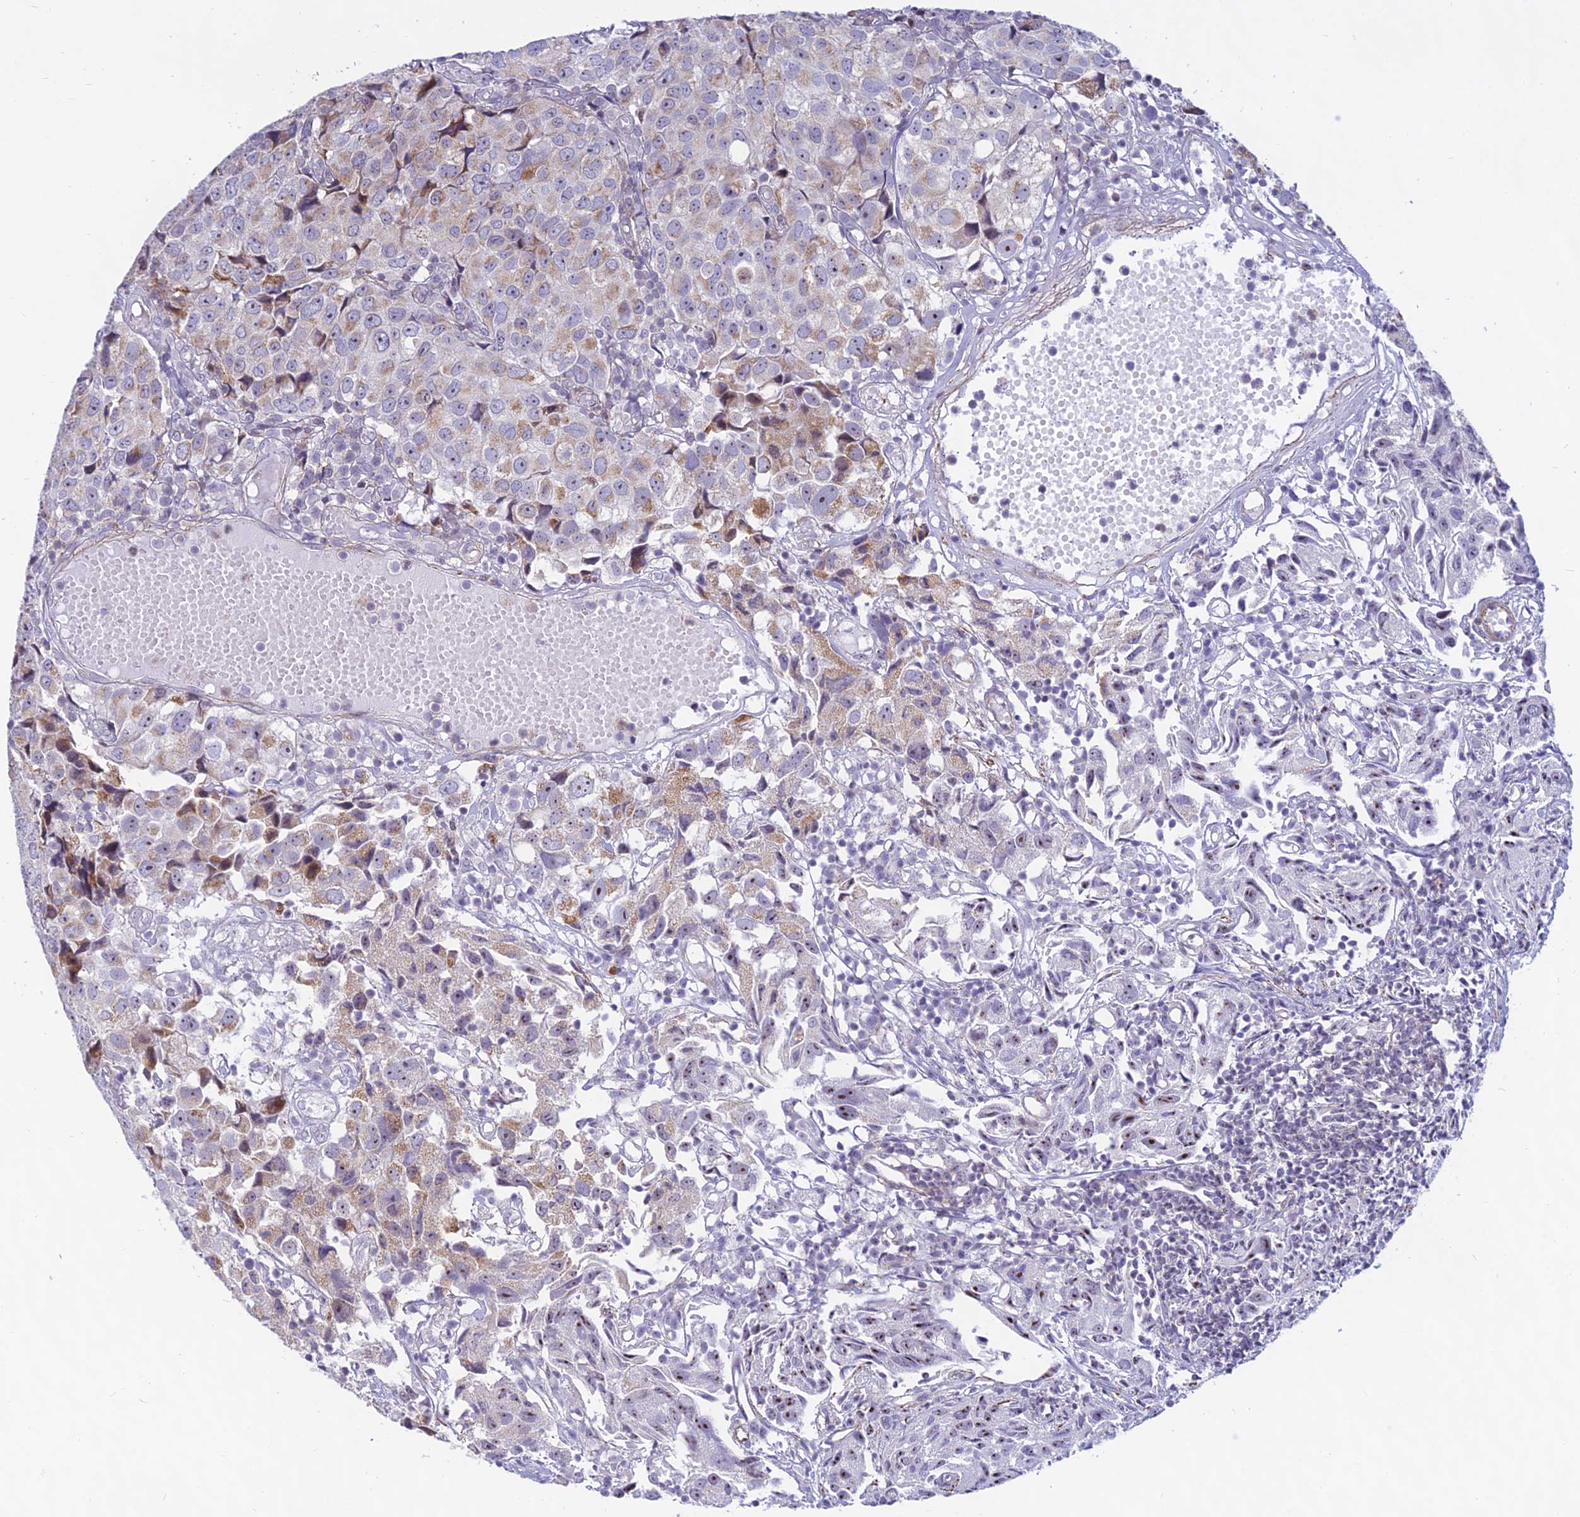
{"staining": {"intensity": "weak", "quantity": "25%-75%", "location": "cytoplasmic/membranous,nuclear"}, "tissue": "urothelial cancer", "cell_type": "Tumor cells", "image_type": "cancer", "snomed": [{"axis": "morphology", "description": "Urothelial carcinoma, High grade"}, {"axis": "topography", "description": "Urinary bladder"}], "caption": "Urothelial cancer stained for a protein shows weak cytoplasmic/membranous and nuclear positivity in tumor cells.", "gene": "KRR1", "patient": {"sex": "female", "age": 75}}